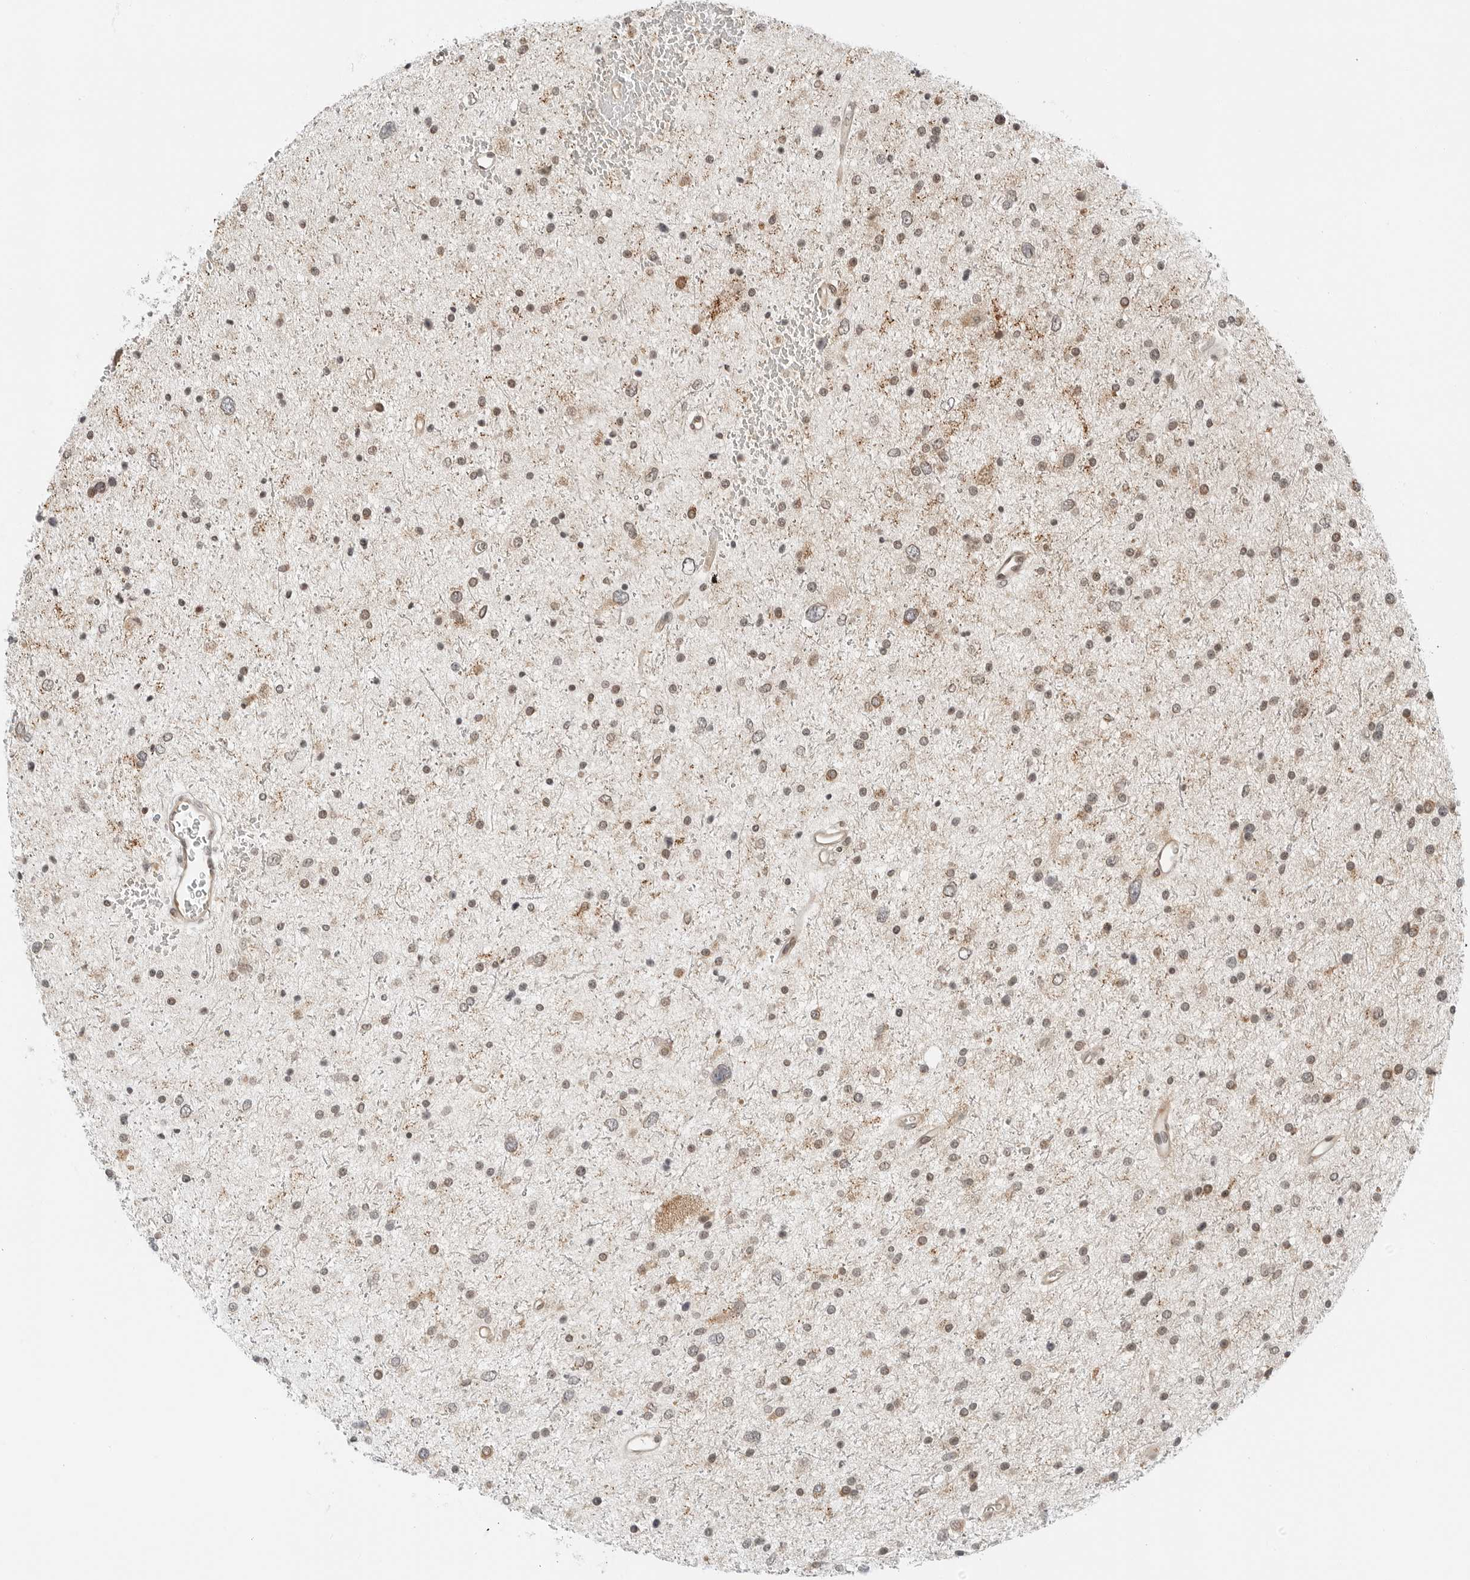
{"staining": {"intensity": "weak", "quantity": "<25%", "location": "cytoplasmic/membranous"}, "tissue": "glioma", "cell_type": "Tumor cells", "image_type": "cancer", "snomed": [{"axis": "morphology", "description": "Glioma, malignant, Low grade"}, {"axis": "topography", "description": "Brain"}], "caption": "Tumor cells are negative for brown protein staining in glioma.", "gene": "IQCC", "patient": {"sex": "female", "age": 37}}